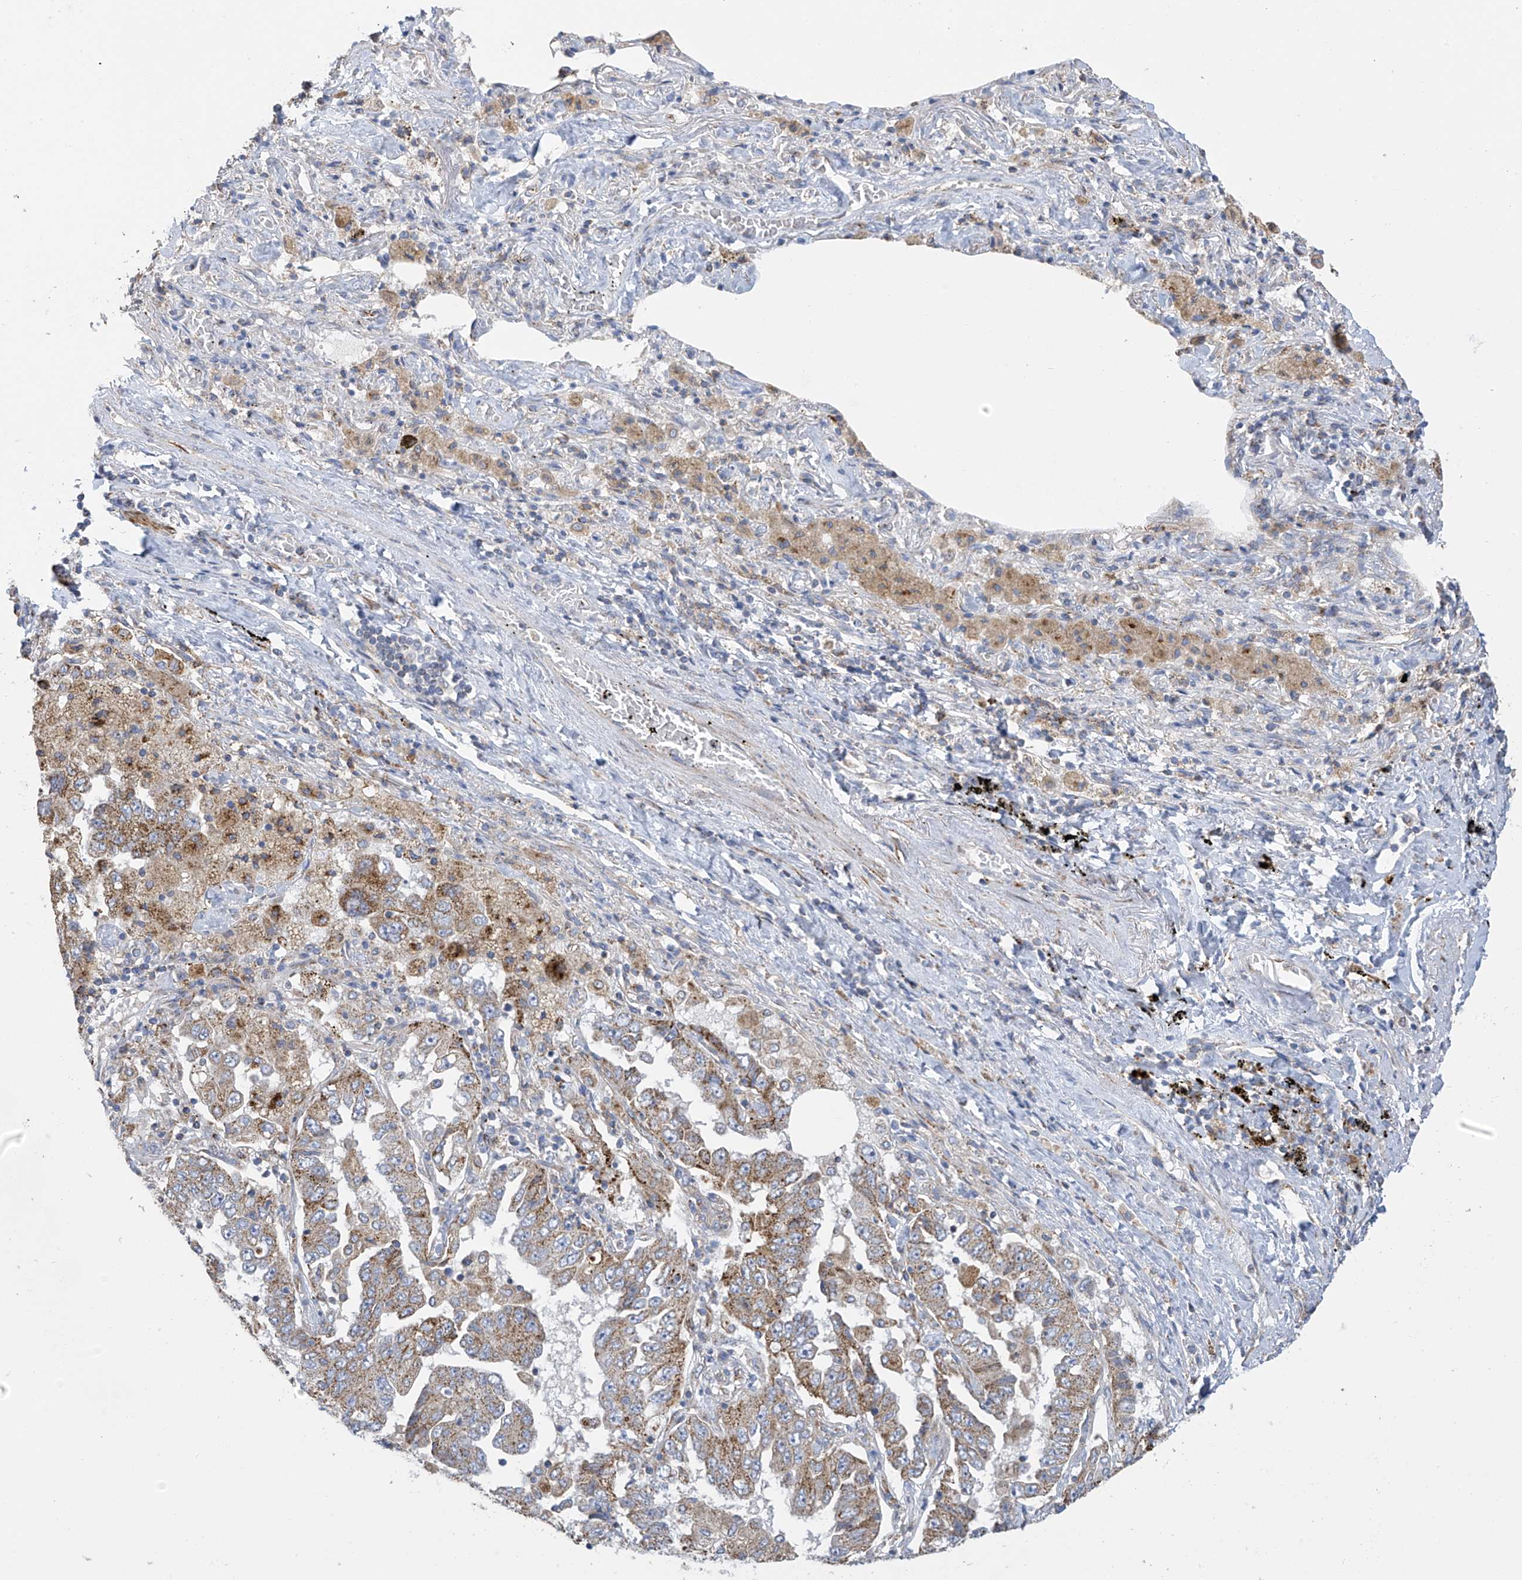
{"staining": {"intensity": "moderate", "quantity": ">75%", "location": "cytoplasmic/membranous"}, "tissue": "lung cancer", "cell_type": "Tumor cells", "image_type": "cancer", "snomed": [{"axis": "morphology", "description": "Adenocarcinoma, NOS"}, {"axis": "topography", "description": "Lung"}], "caption": "There is medium levels of moderate cytoplasmic/membranous staining in tumor cells of lung adenocarcinoma, as demonstrated by immunohistochemical staining (brown color).", "gene": "ITM2B", "patient": {"sex": "female", "age": 51}}